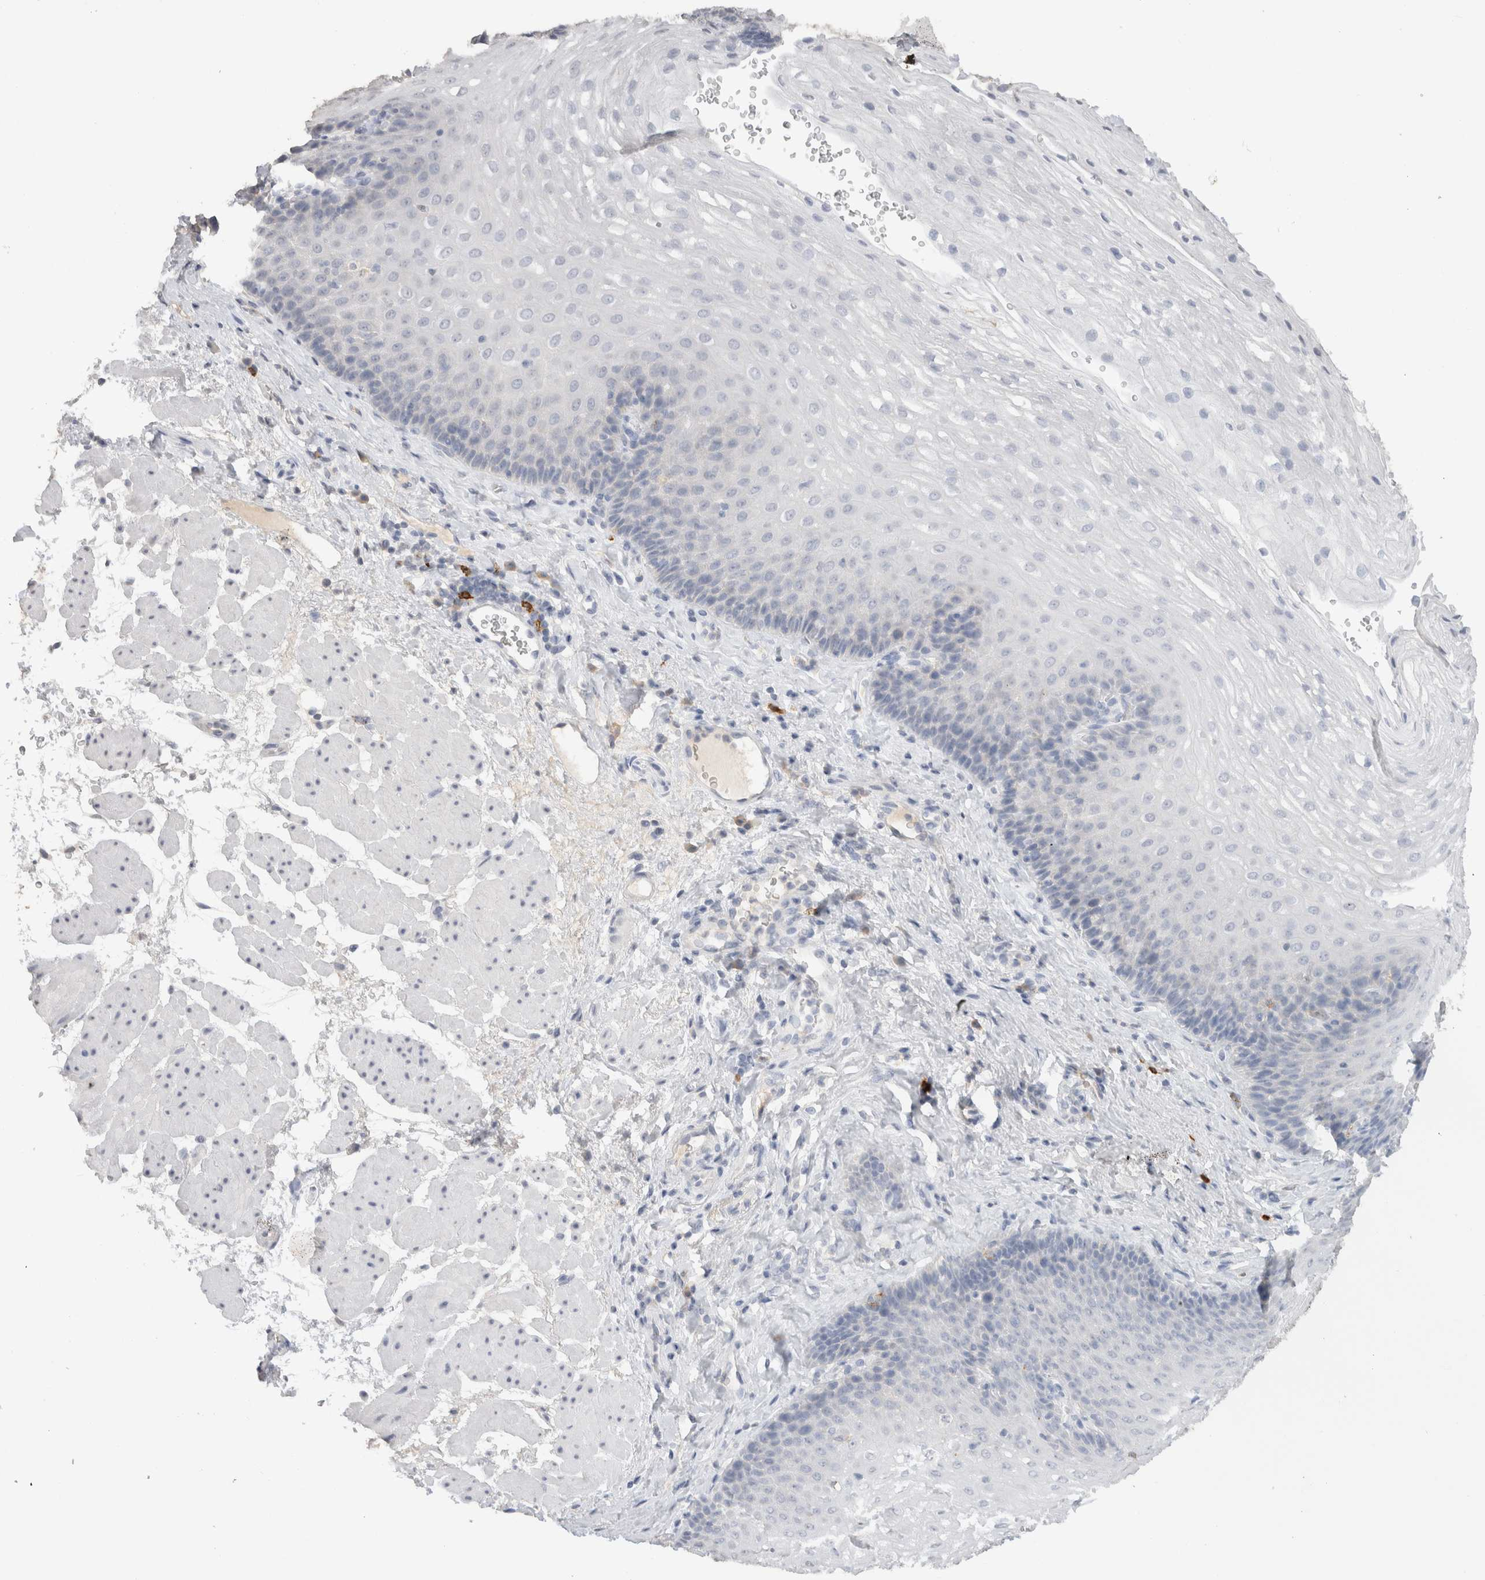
{"staining": {"intensity": "negative", "quantity": "none", "location": "none"}, "tissue": "esophagus", "cell_type": "Squamous epithelial cells", "image_type": "normal", "snomed": [{"axis": "morphology", "description": "Normal tissue, NOS"}, {"axis": "topography", "description": "Esophagus"}], "caption": "Immunohistochemical staining of benign esophagus displays no significant staining in squamous epithelial cells.", "gene": "LAMP3", "patient": {"sex": "female", "age": 66}}